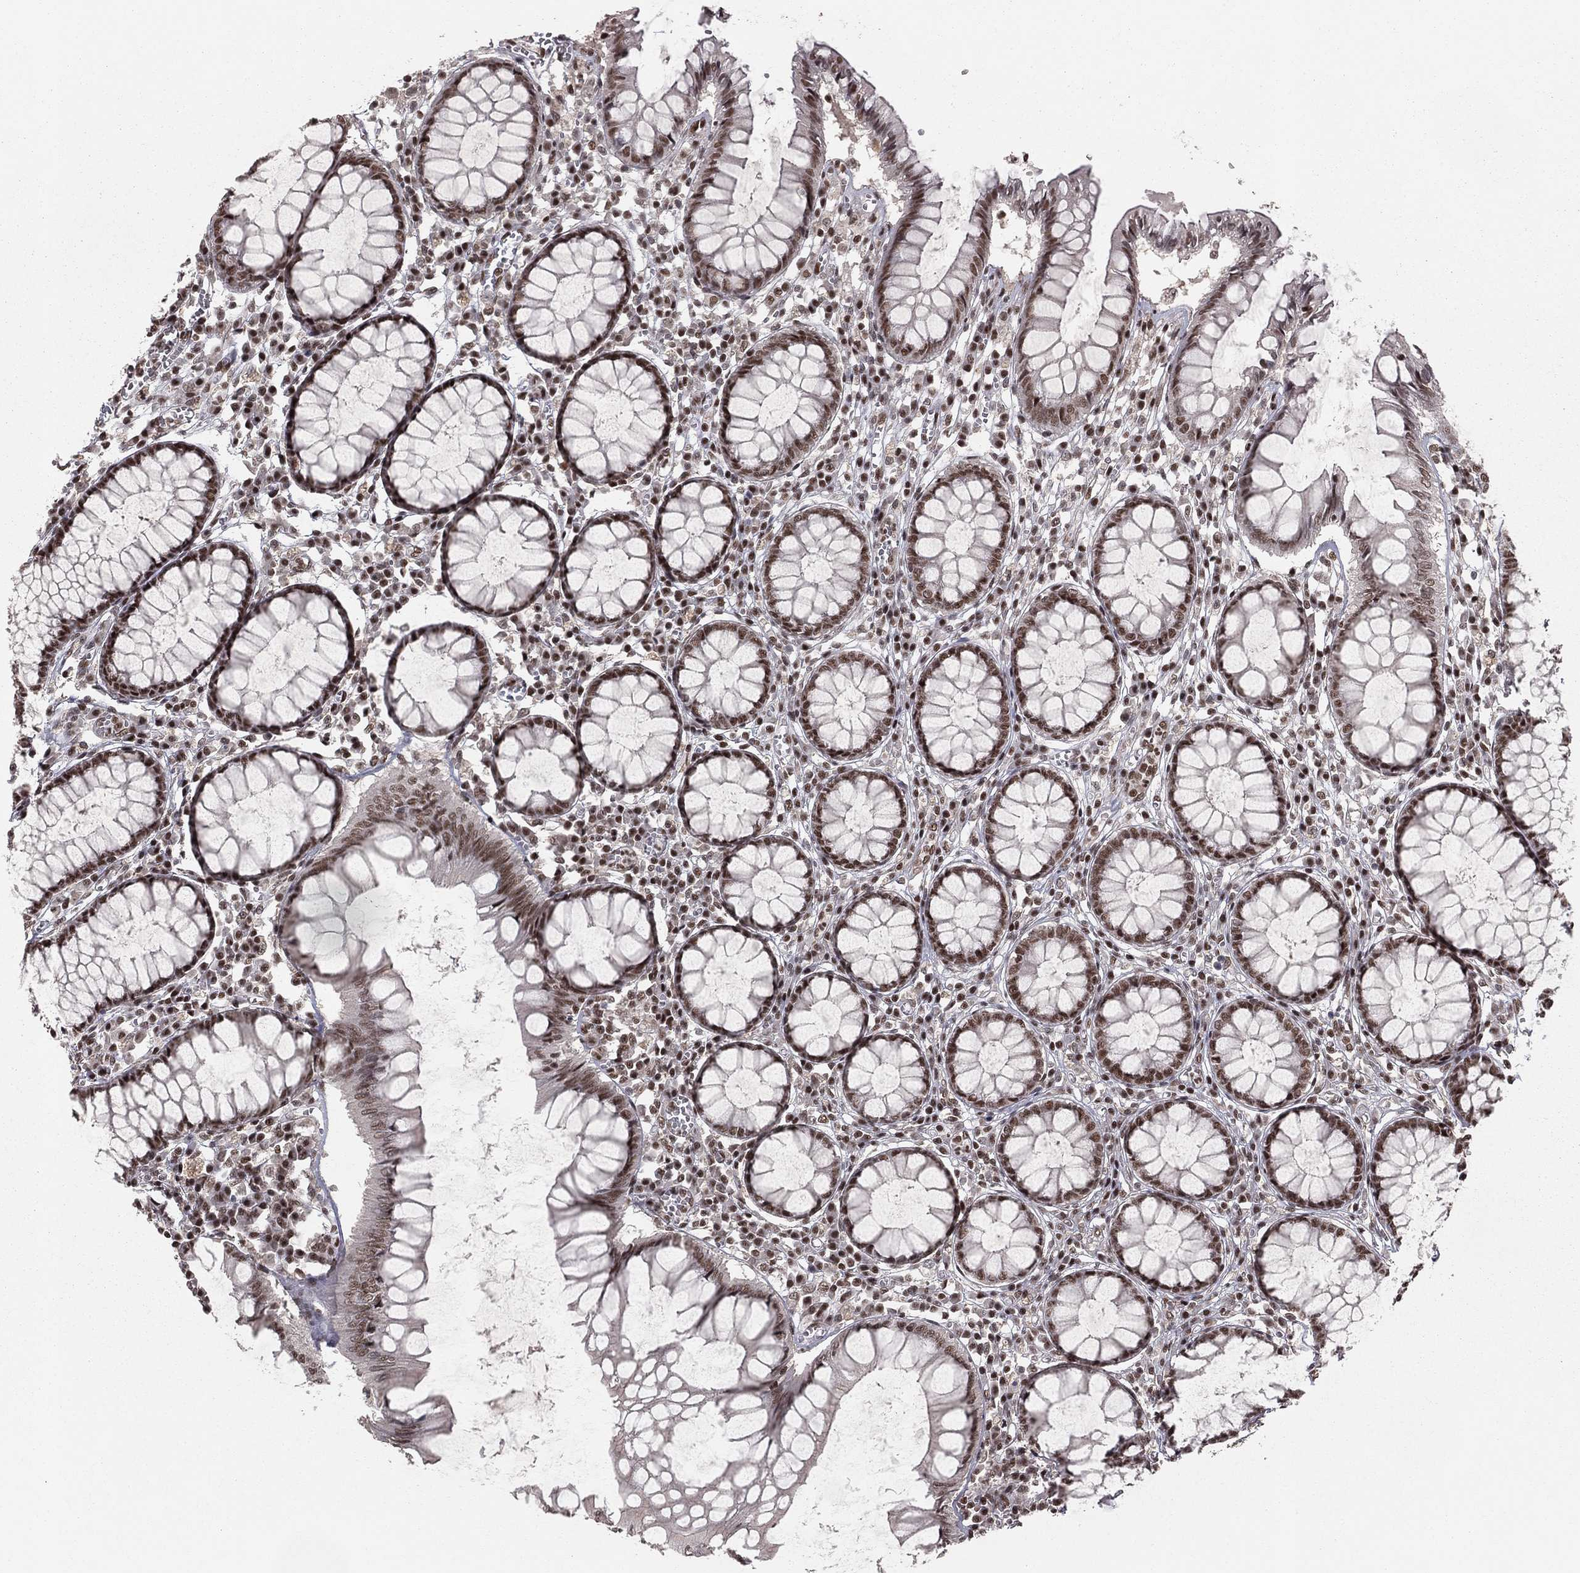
{"staining": {"intensity": "negative", "quantity": "none", "location": "none"}, "tissue": "colon", "cell_type": "Endothelial cells", "image_type": "normal", "snomed": [{"axis": "morphology", "description": "Normal tissue, NOS"}, {"axis": "topography", "description": "Colon"}], "caption": "High magnification brightfield microscopy of unremarkable colon stained with DAB (brown) and counterstained with hematoxylin (blue): endothelial cells show no significant positivity.", "gene": "NFYB", "patient": {"sex": "male", "age": 65}}